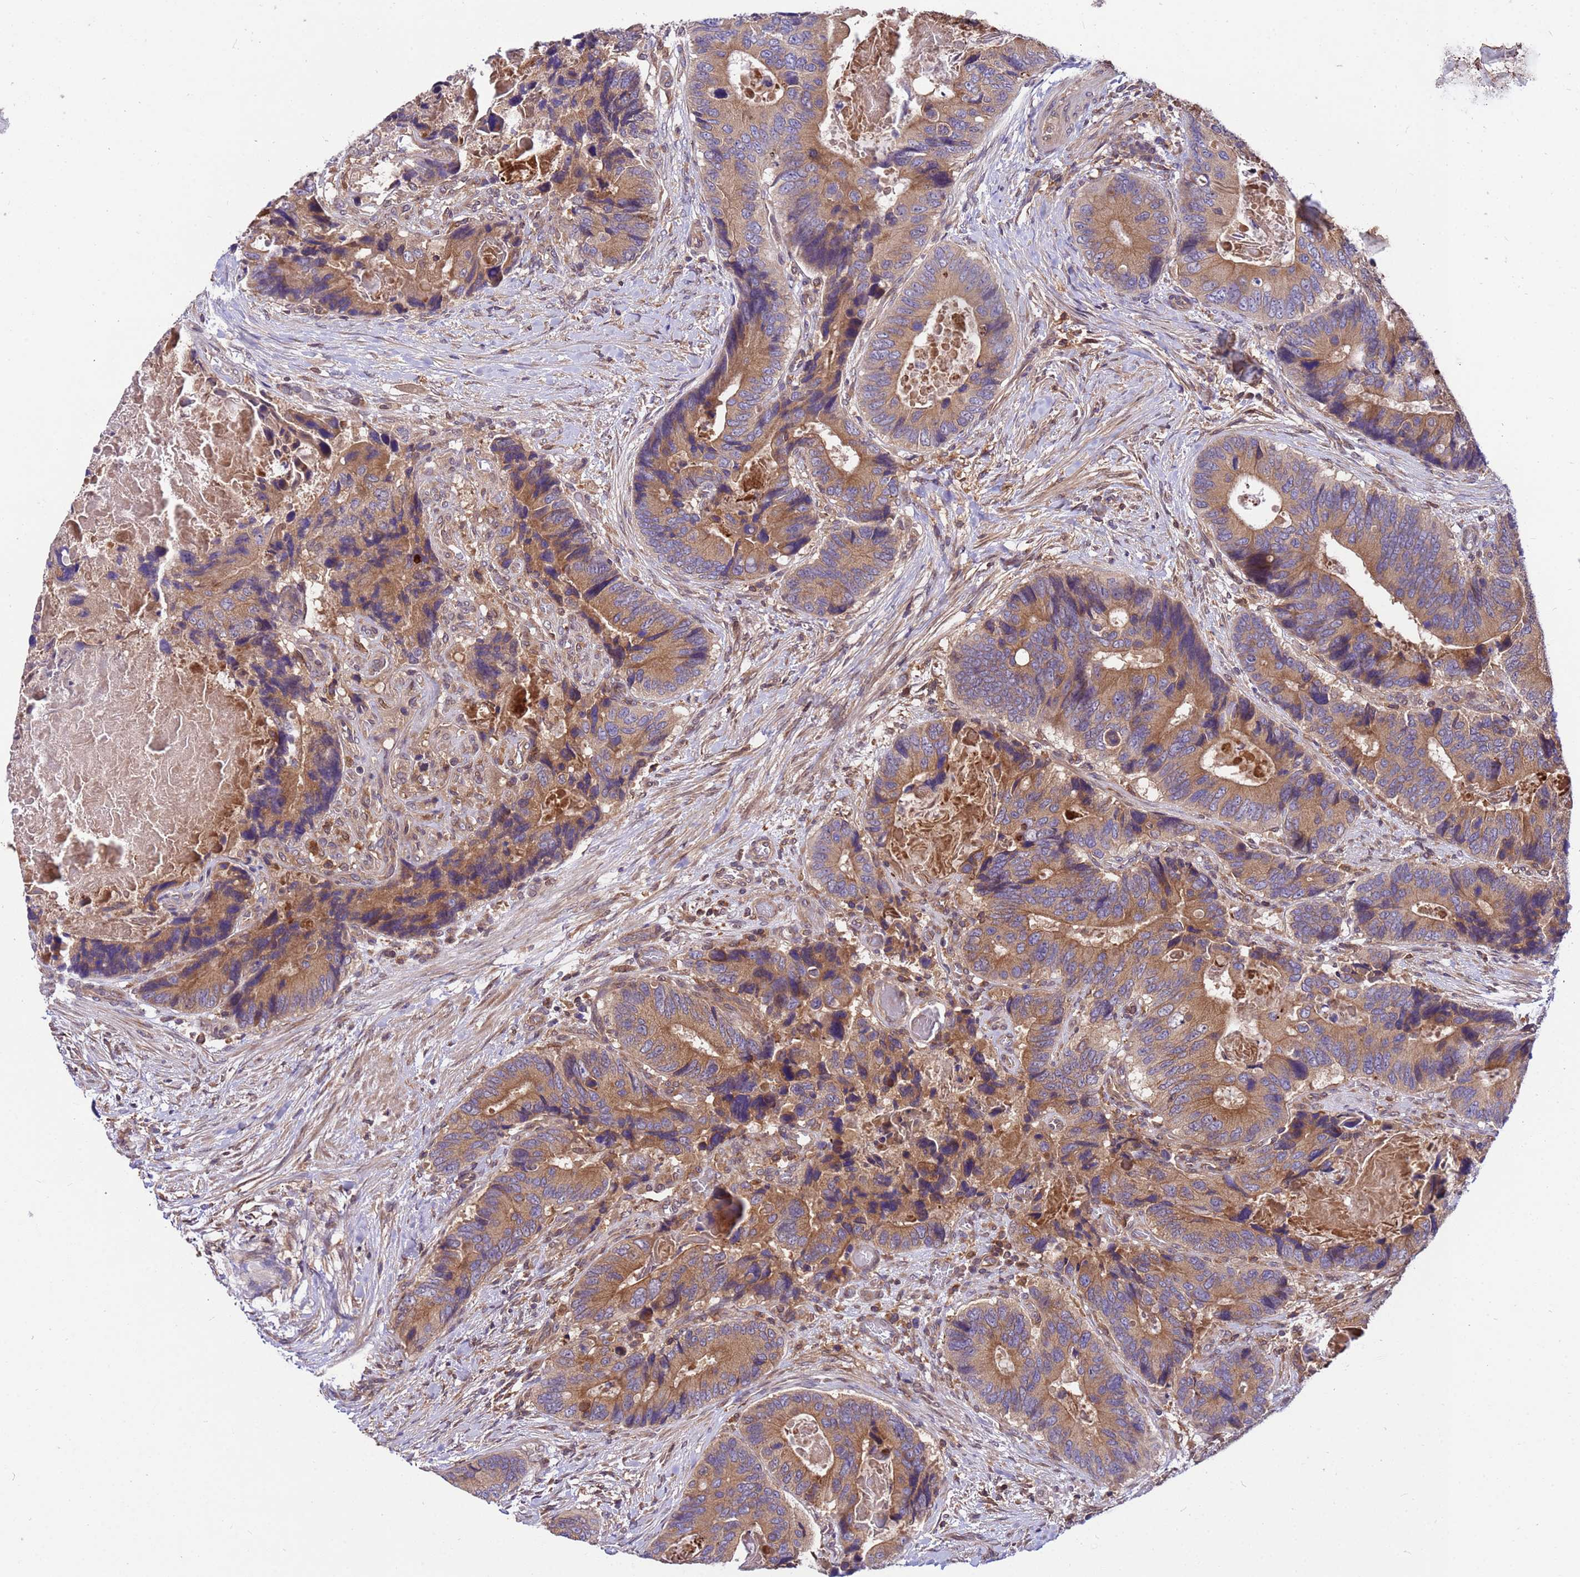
{"staining": {"intensity": "moderate", "quantity": ">75%", "location": "cytoplasmic/membranous"}, "tissue": "colorectal cancer", "cell_type": "Tumor cells", "image_type": "cancer", "snomed": [{"axis": "morphology", "description": "Adenocarcinoma, NOS"}, {"axis": "topography", "description": "Colon"}], "caption": "Adenocarcinoma (colorectal) tissue displays moderate cytoplasmic/membranous staining in about >75% of tumor cells", "gene": "GET3", "patient": {"sex": "male", "age": 84}}